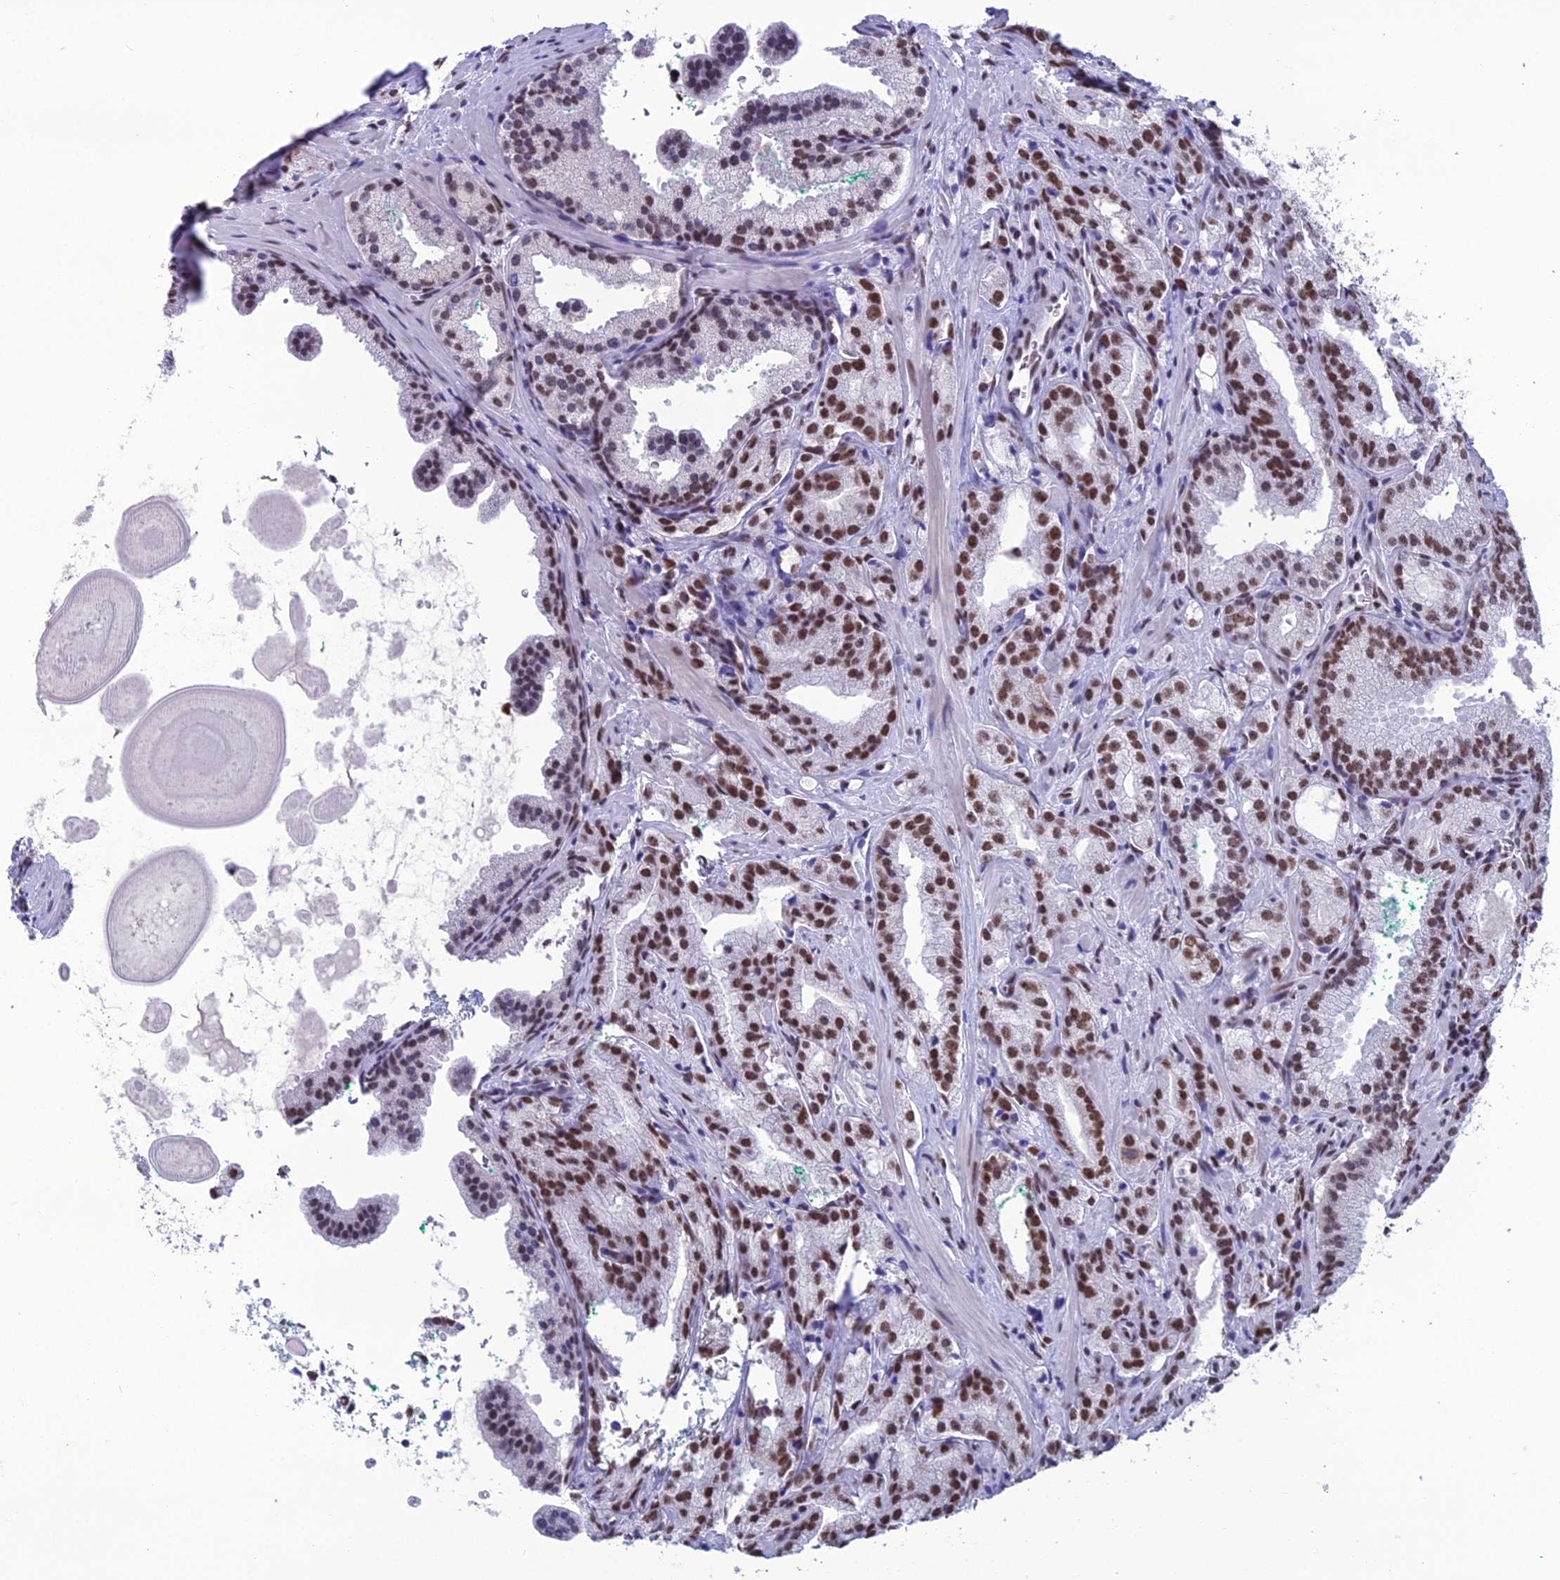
{"staining": {"intensity": "moderate", "quantity": ">75%", "location": "nuclear"}, "tissue": "prostate cancer", "cell_type": "Tumor cells", "image_type": "cancer", "snomed": [{"axis": "morphology", "description": "Adenocarcinoma, High grade"}, {"axis": "topography", "description": "Prostate"}], "caption": "Protein staining of prostate cancer (adenocarcinoma (high-grade)) tissue exhibits moderate nuclear positivity in approximately >75% of tumor cells. Immunohistochemistry stains the protein in brown and the nuclei are stained blue.", "gene": "PRAMEF12", "patient": {"sex": "male", "age": 64}}